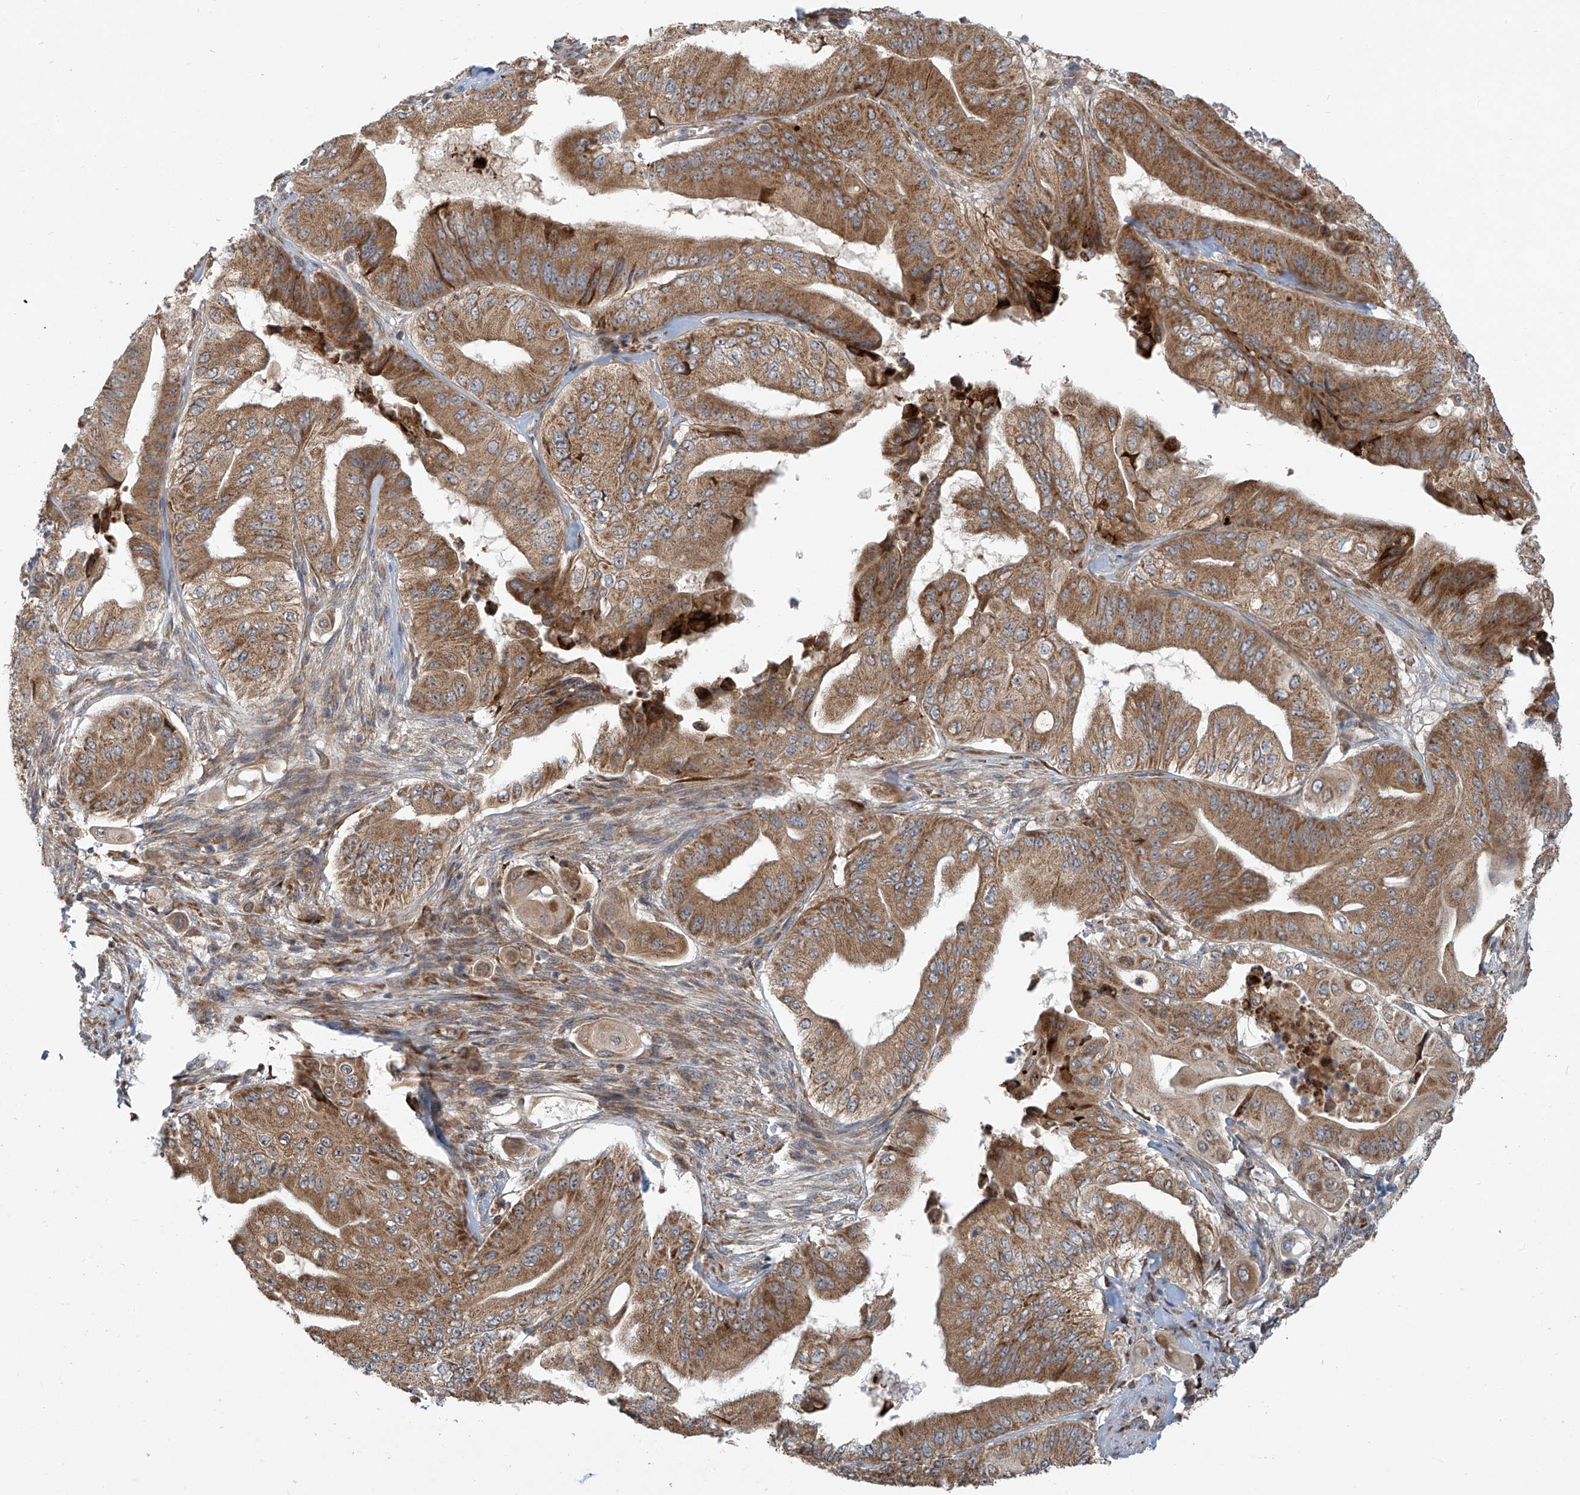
{"staining": {"intensity": "moderate", "quantity": ">75%", "location": "cytoplasmic/membranous"}, "tissue": "pancreatic cancer", "cell_type": "Tumor cells", "image_type": "cancer", "snomed": [{"axis": "morphology", "description": "Adenocarcinoma, NOS"}, {"axis": "topography", "description": "Pancreas"}], "caption": "Approximately >75% of tumor cells in pancreatic cancer (adenocarcinoma) show moderate cytoplasmic/membranous protein staining as visualized by brown immunohistochemical staining.", "gene": "KATNIP", "patient": {"sex": "female", "age": 77}}